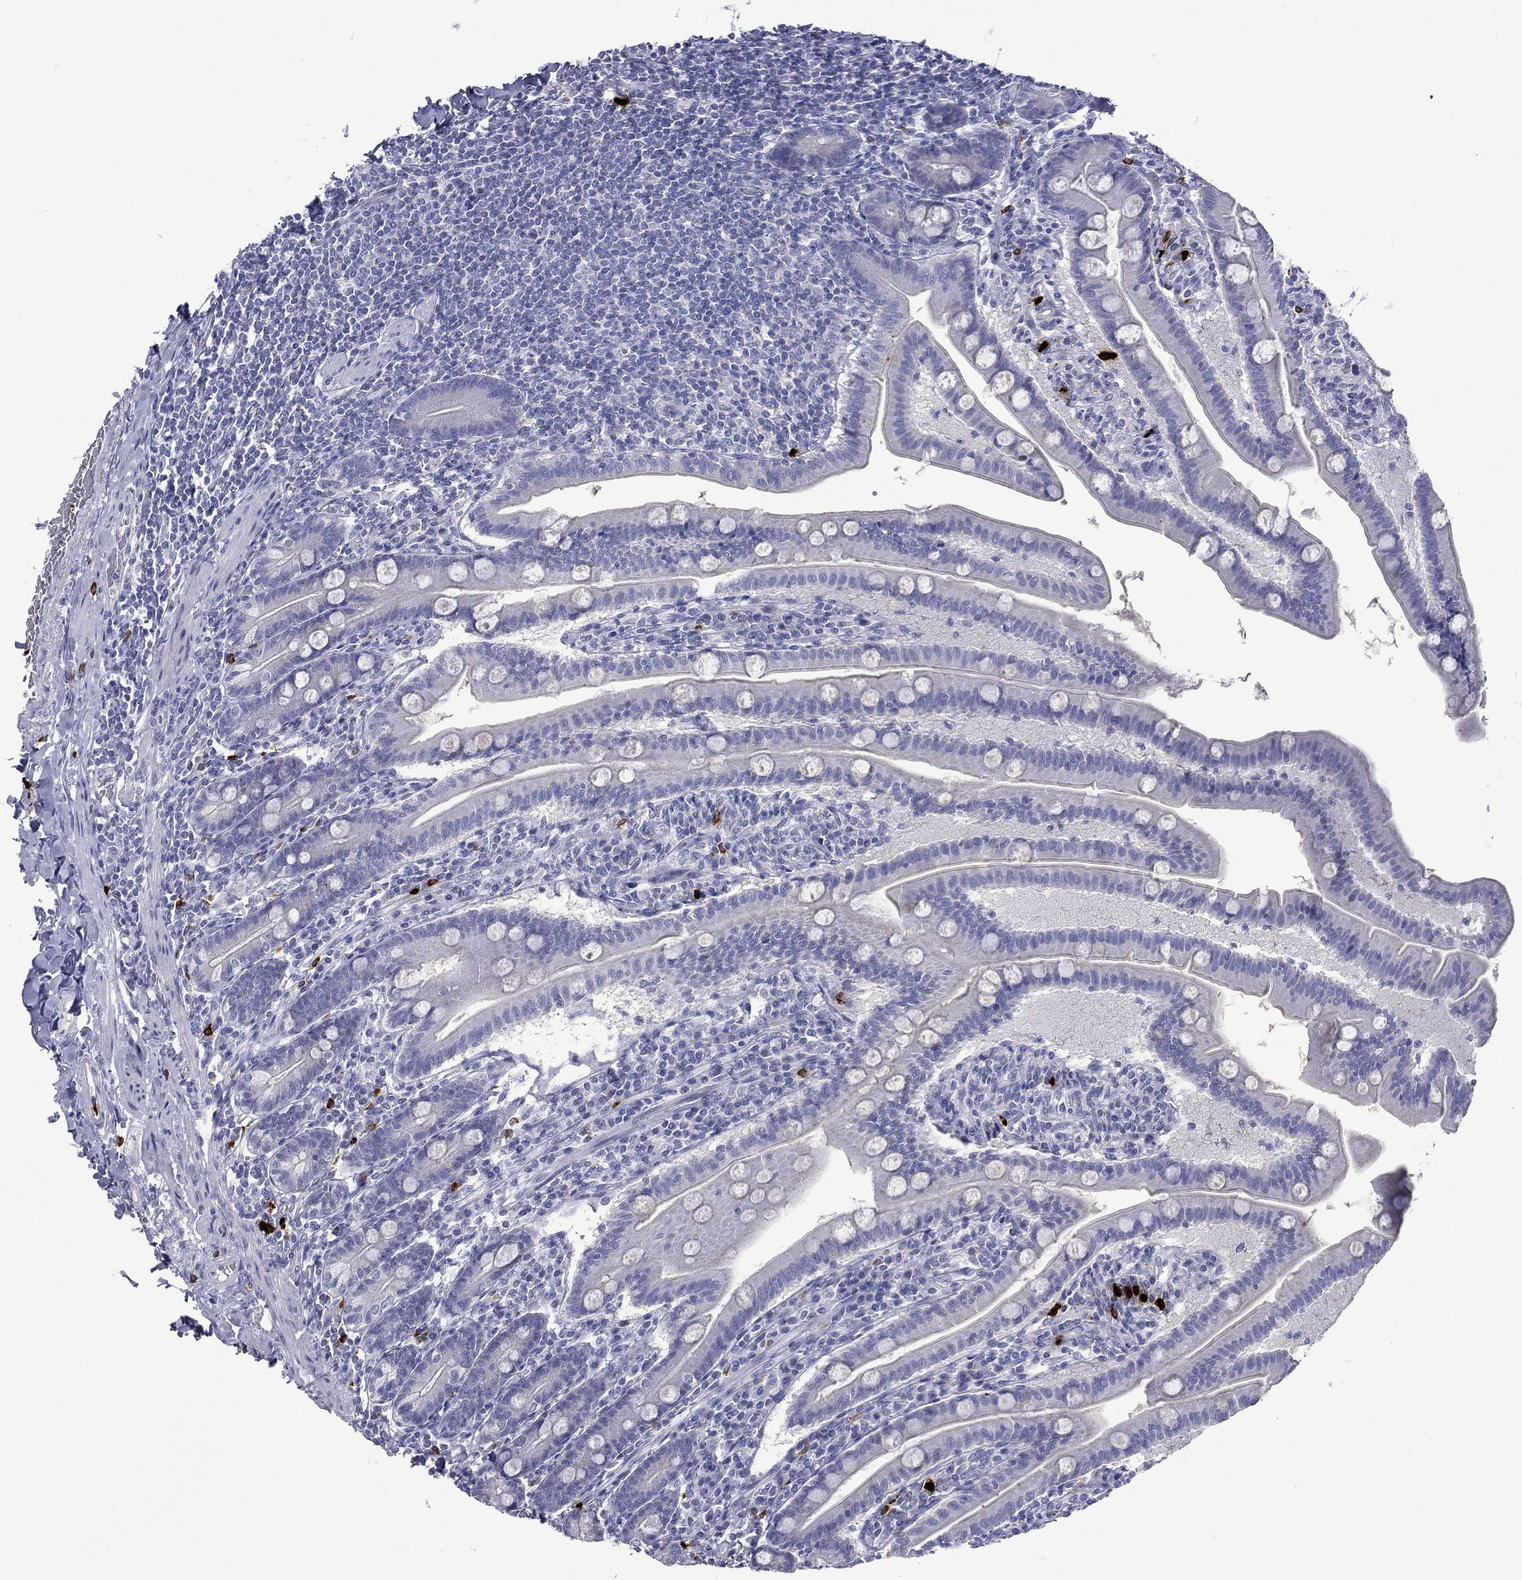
{"staining": {"intensity": "negative", "quantity": "none", "location": "none"}, "tissue": "small intestine", "cell_type": "Glandular cells", "image_type": "normal", "snomed": [{"axis": "morphology", "description": "Normal tissue, NOS"}, {"axis": "topography", "description": "Small intestine"}], "caption": "This is an IHC micrograph of normal small intestine. There is no expression in glandular cells.", "gene": "ELANE", "patient": {"sex": "male", "age": 66}}